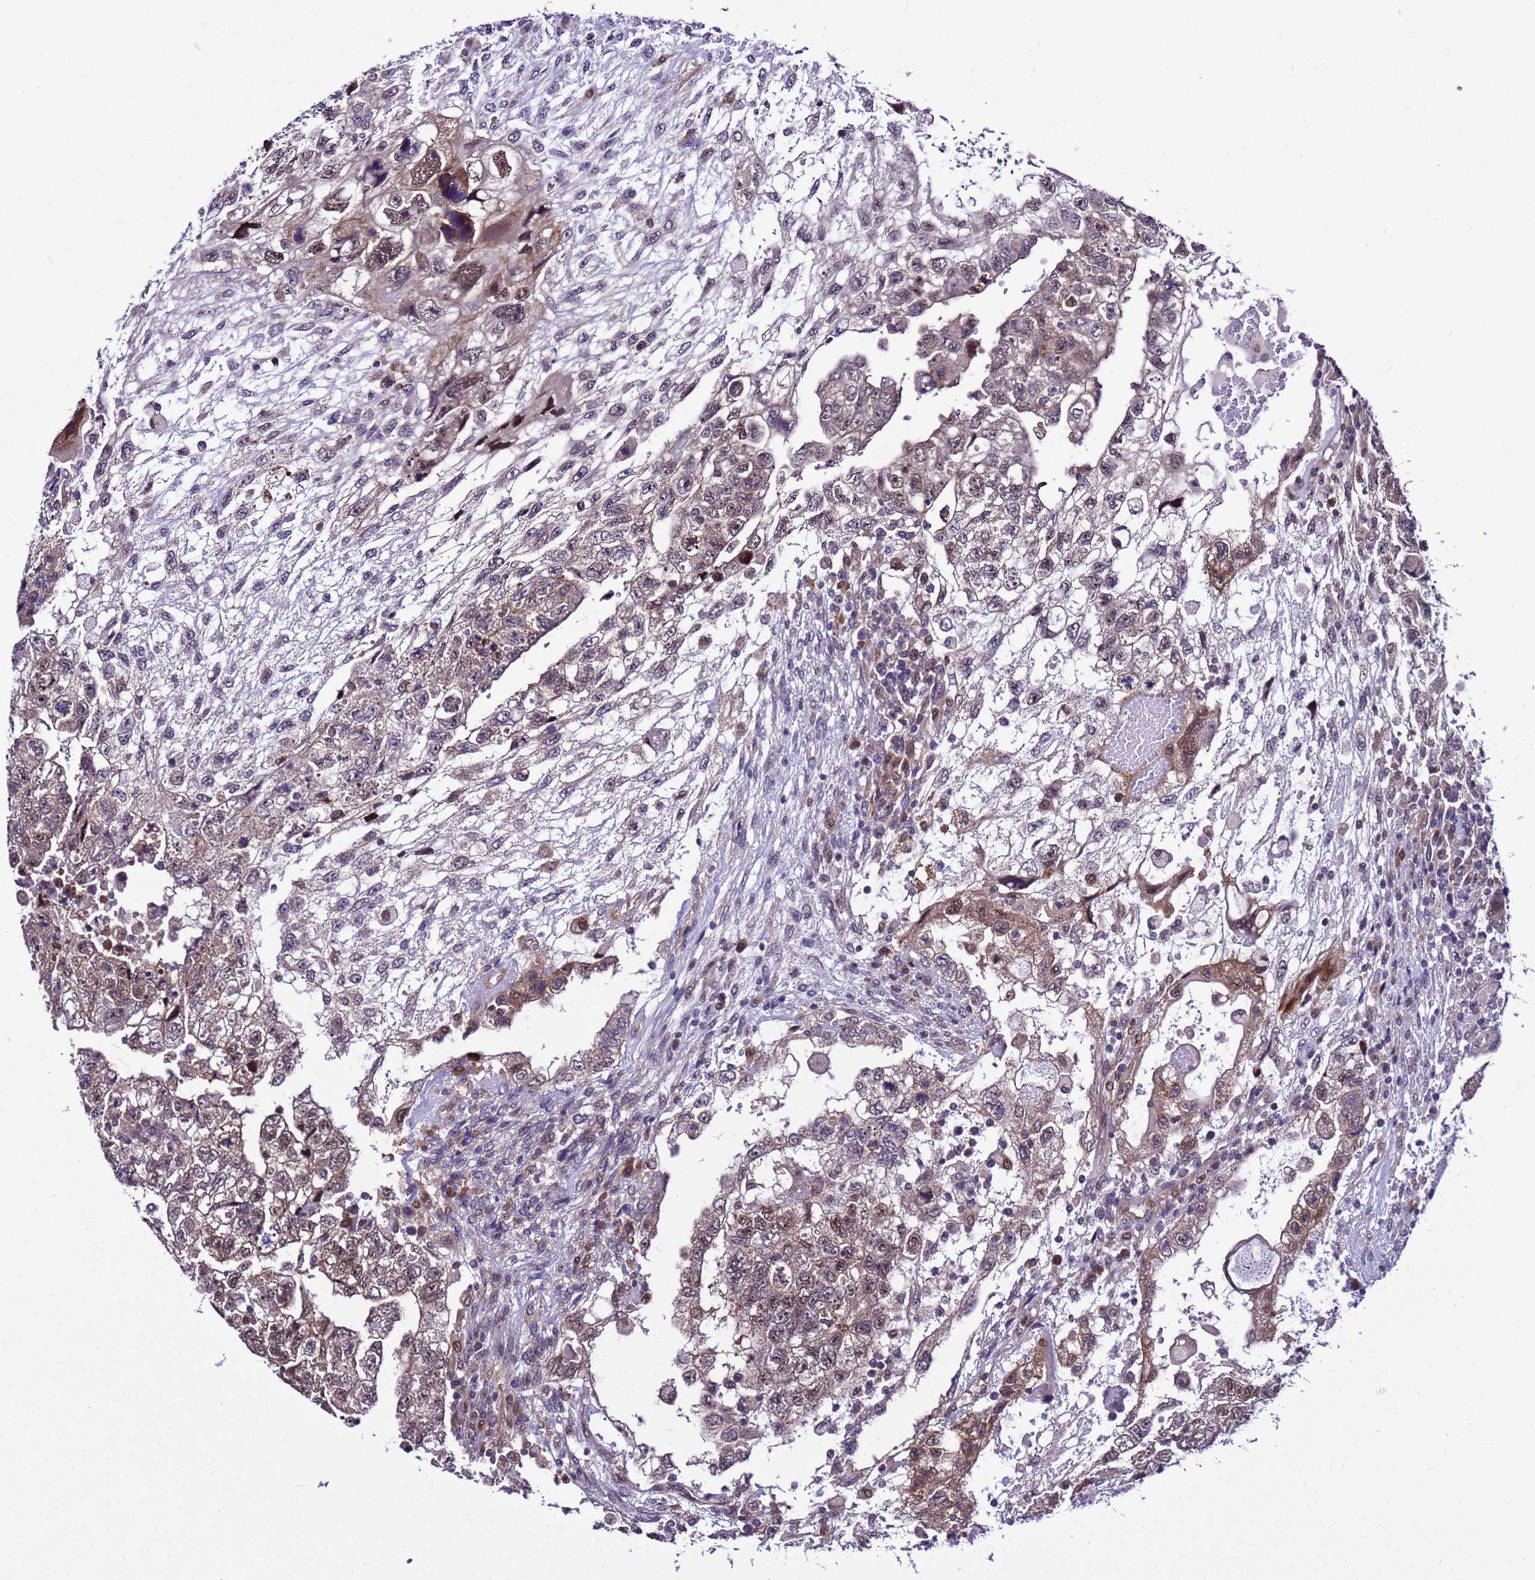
{"staining": {"intensity": "weak", "quantity": ">75%", "location": "nuclear"}, "tissue": "testis cancer", "cell_type": "Tumor cells", "image_type": "cancer", "snomed": [{"axis": "morphology", "description": "Carcinoma, Embryonal, NOS"}, {"axis": "topography", "description": "Testis"}], "caption": "Testis cancer was stained to show a protein in brown. There is low levels of weak nuclear positivity in about >75% of tumor cells.", "gene": "RASD1", "patient": {"sex": "male", "age": 36}}